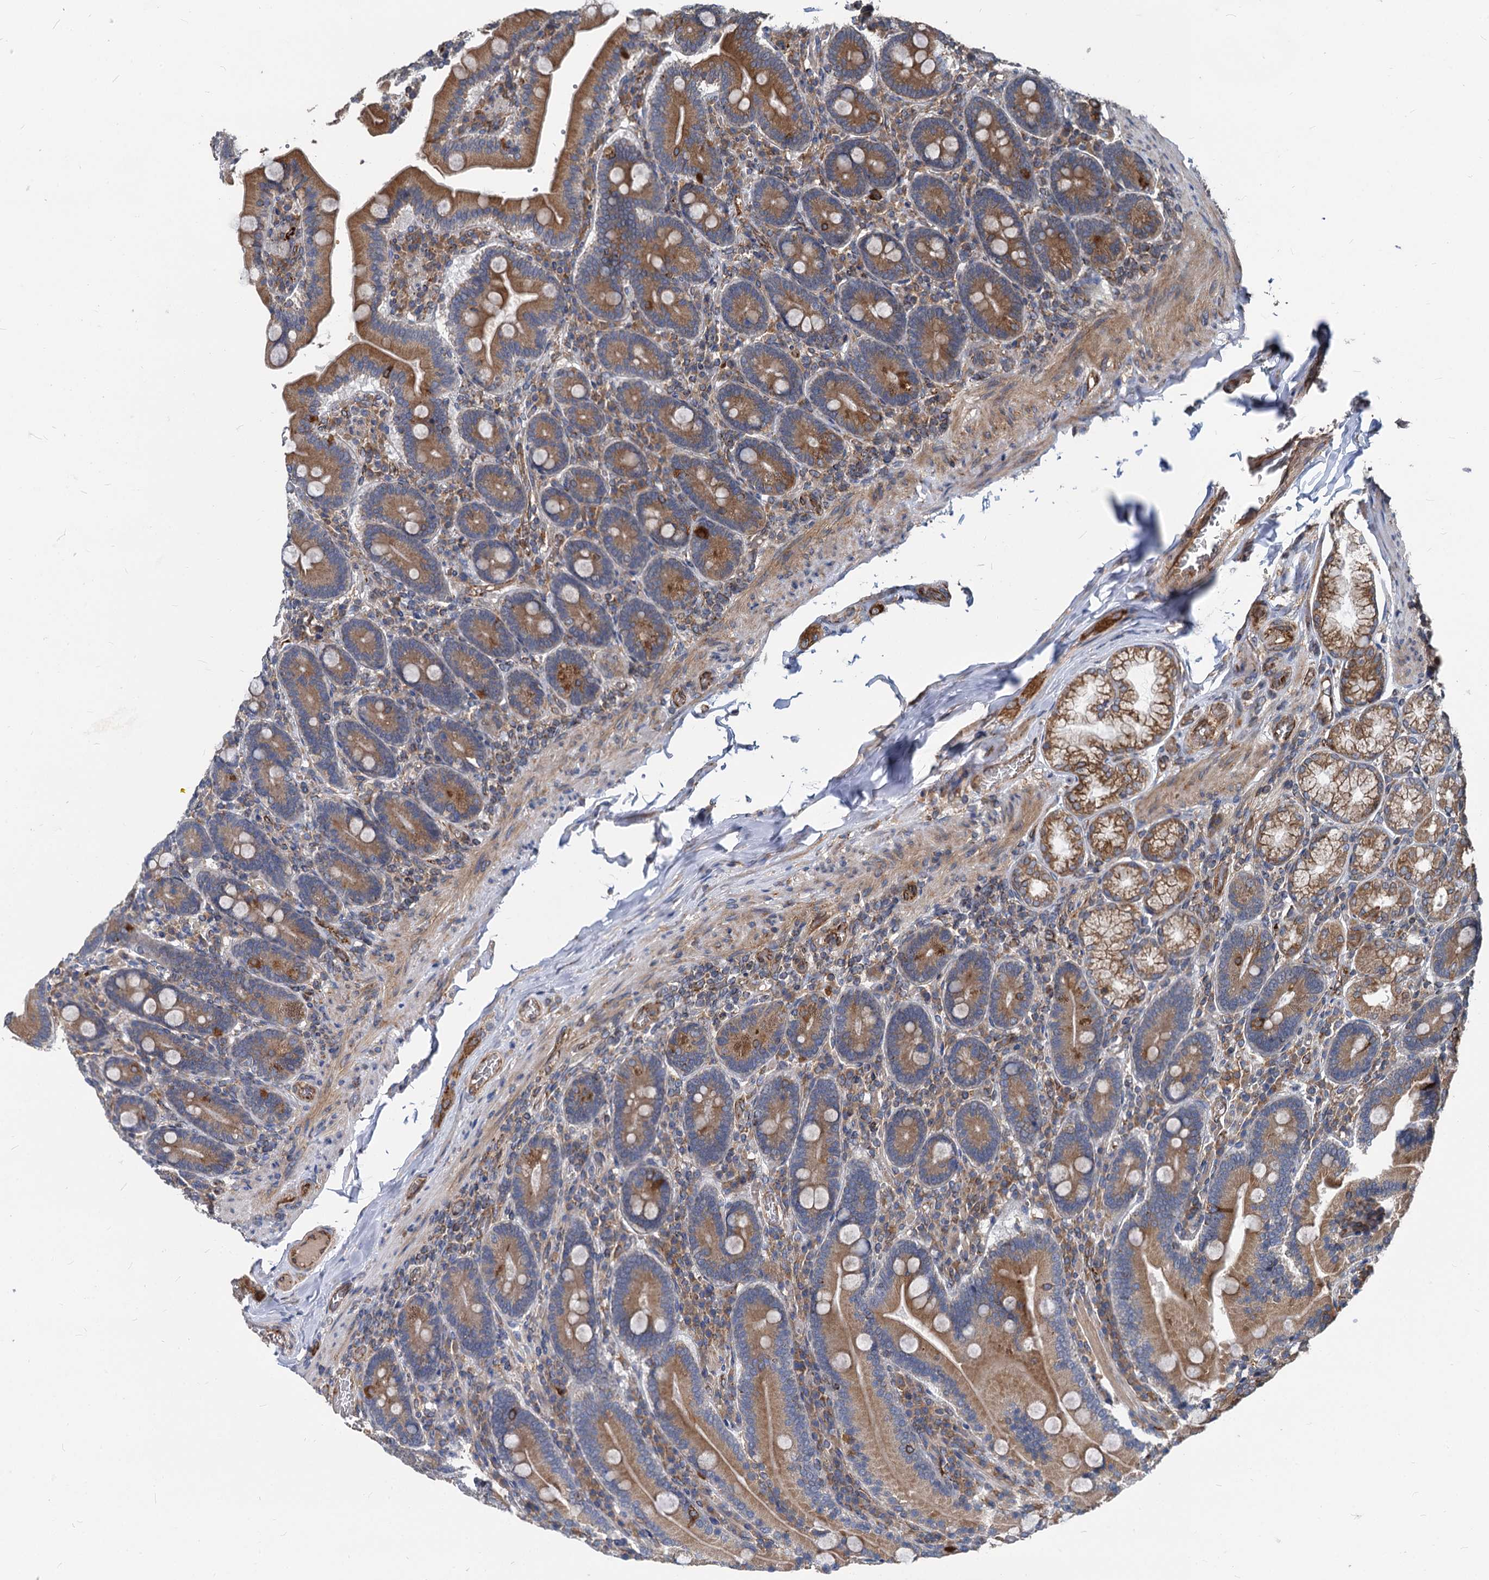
{"staining": {"intensity": "moderate", "quantity": ">75%", "location": "cytoplasmic/membranous"}, "tissue": "duodenum", "cell_type": "Glandular cells", "image_type": "normal", "snomed": [{"axis": "morphology", "description": "Normal tissue, NOS"}, {"axis": "topography", "description": "Duodenum"}], "caption": "Brown immunohistochemical staining in unremarkable duodenum displays moderate cytoplasmic/membranous staining in about >75% of glandular cells.", "gene": "STIM1", "patient": {"sex": "female", "age": 62}}